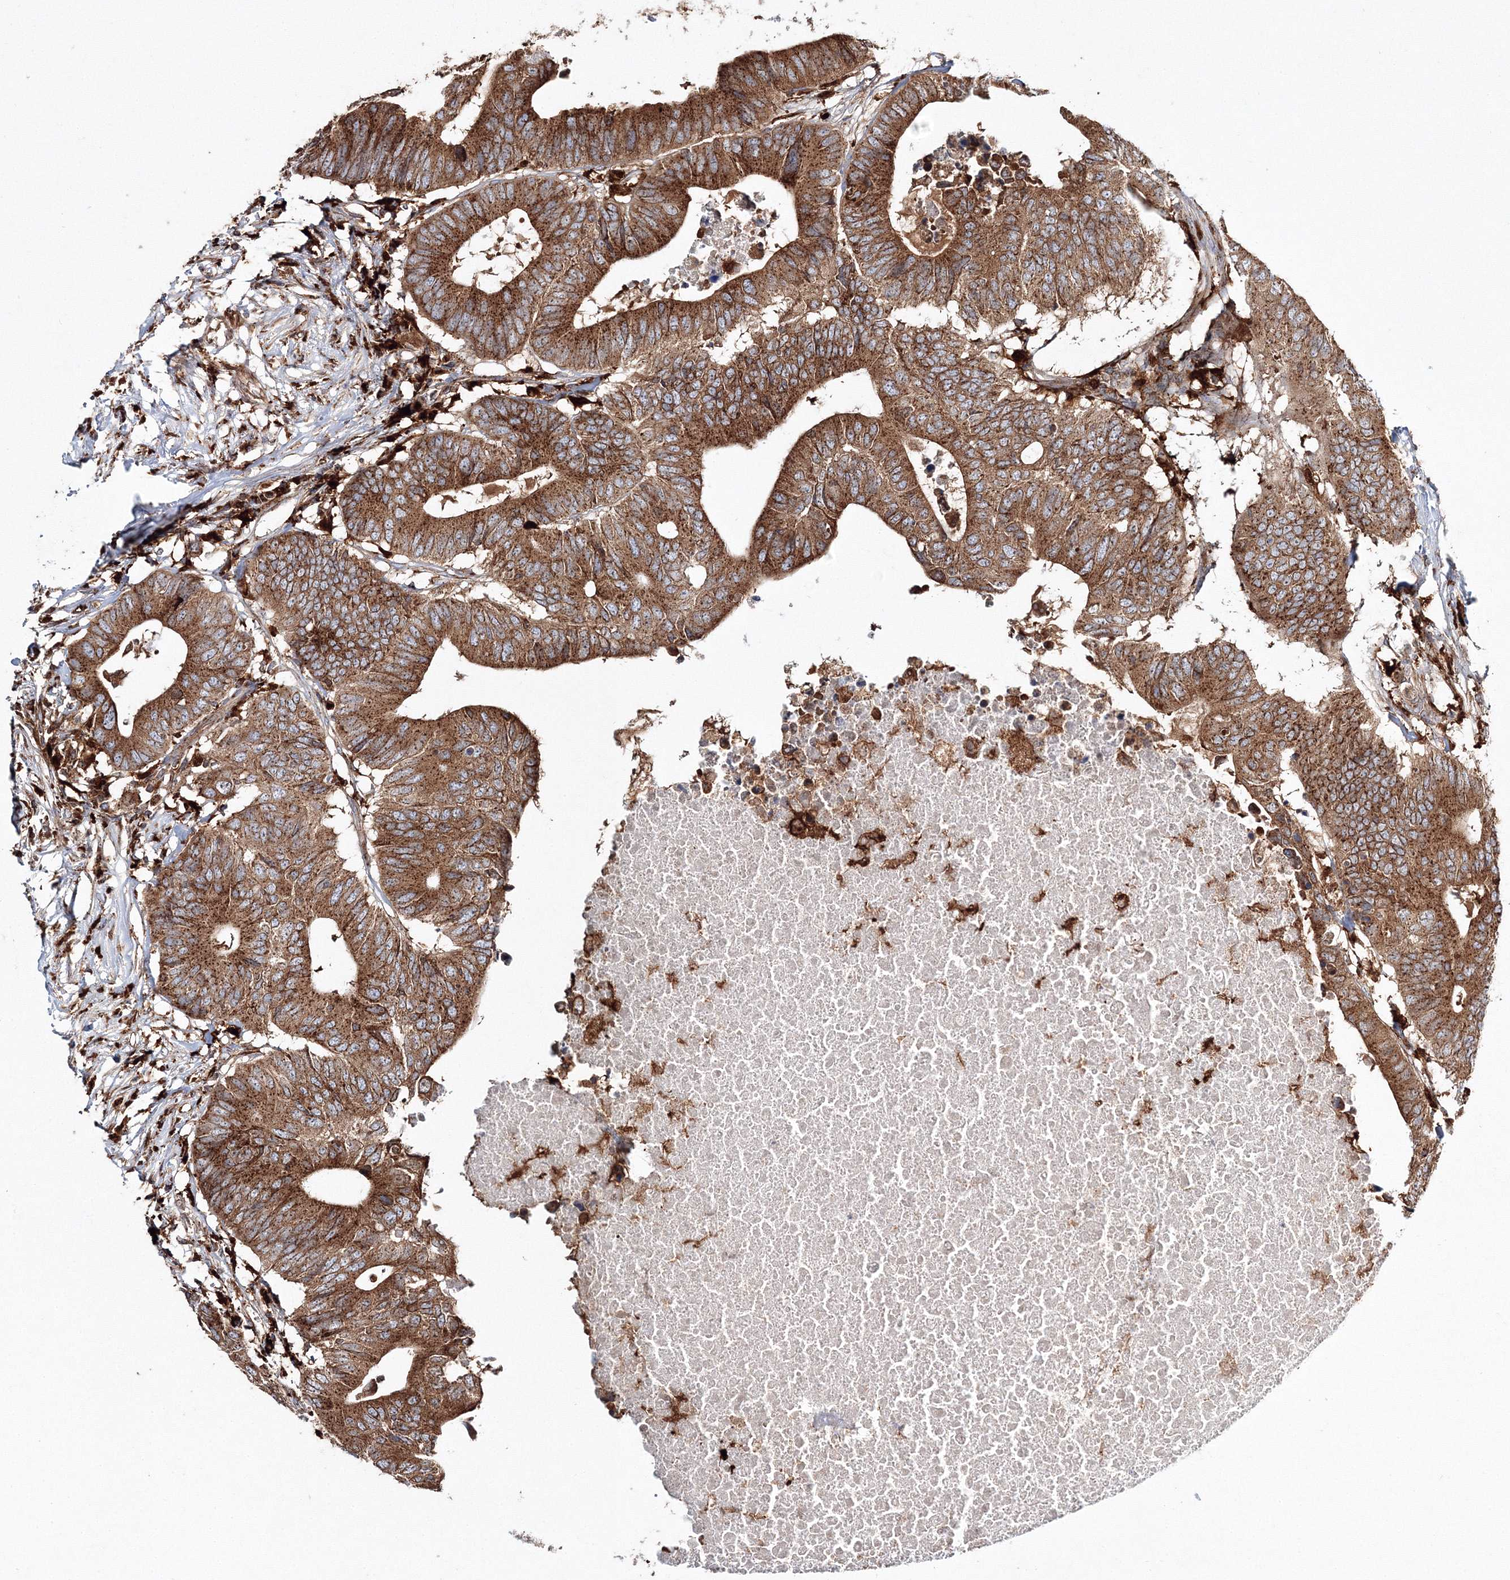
{"staining": {"intensity": "strong", "quantity": ">75%", "location": "cytoplasmic/membranous"}, "tissue": "colorectal cancer", "cell_type": "Tumor cells", "image_type": "cancer", "snomed": [{"axis": "morphology", "description": "Adenocarcinoma, NOS"}, {"axis": "topography", "description": "Colon"}], "caption": "Adenocarcinoma (colorectal) stained for a protein displays strong cytoplasmic/membranous positivity in tumor cells.", "gene": "ARCN1", "patient": {"sex": "male", "age": 71}}